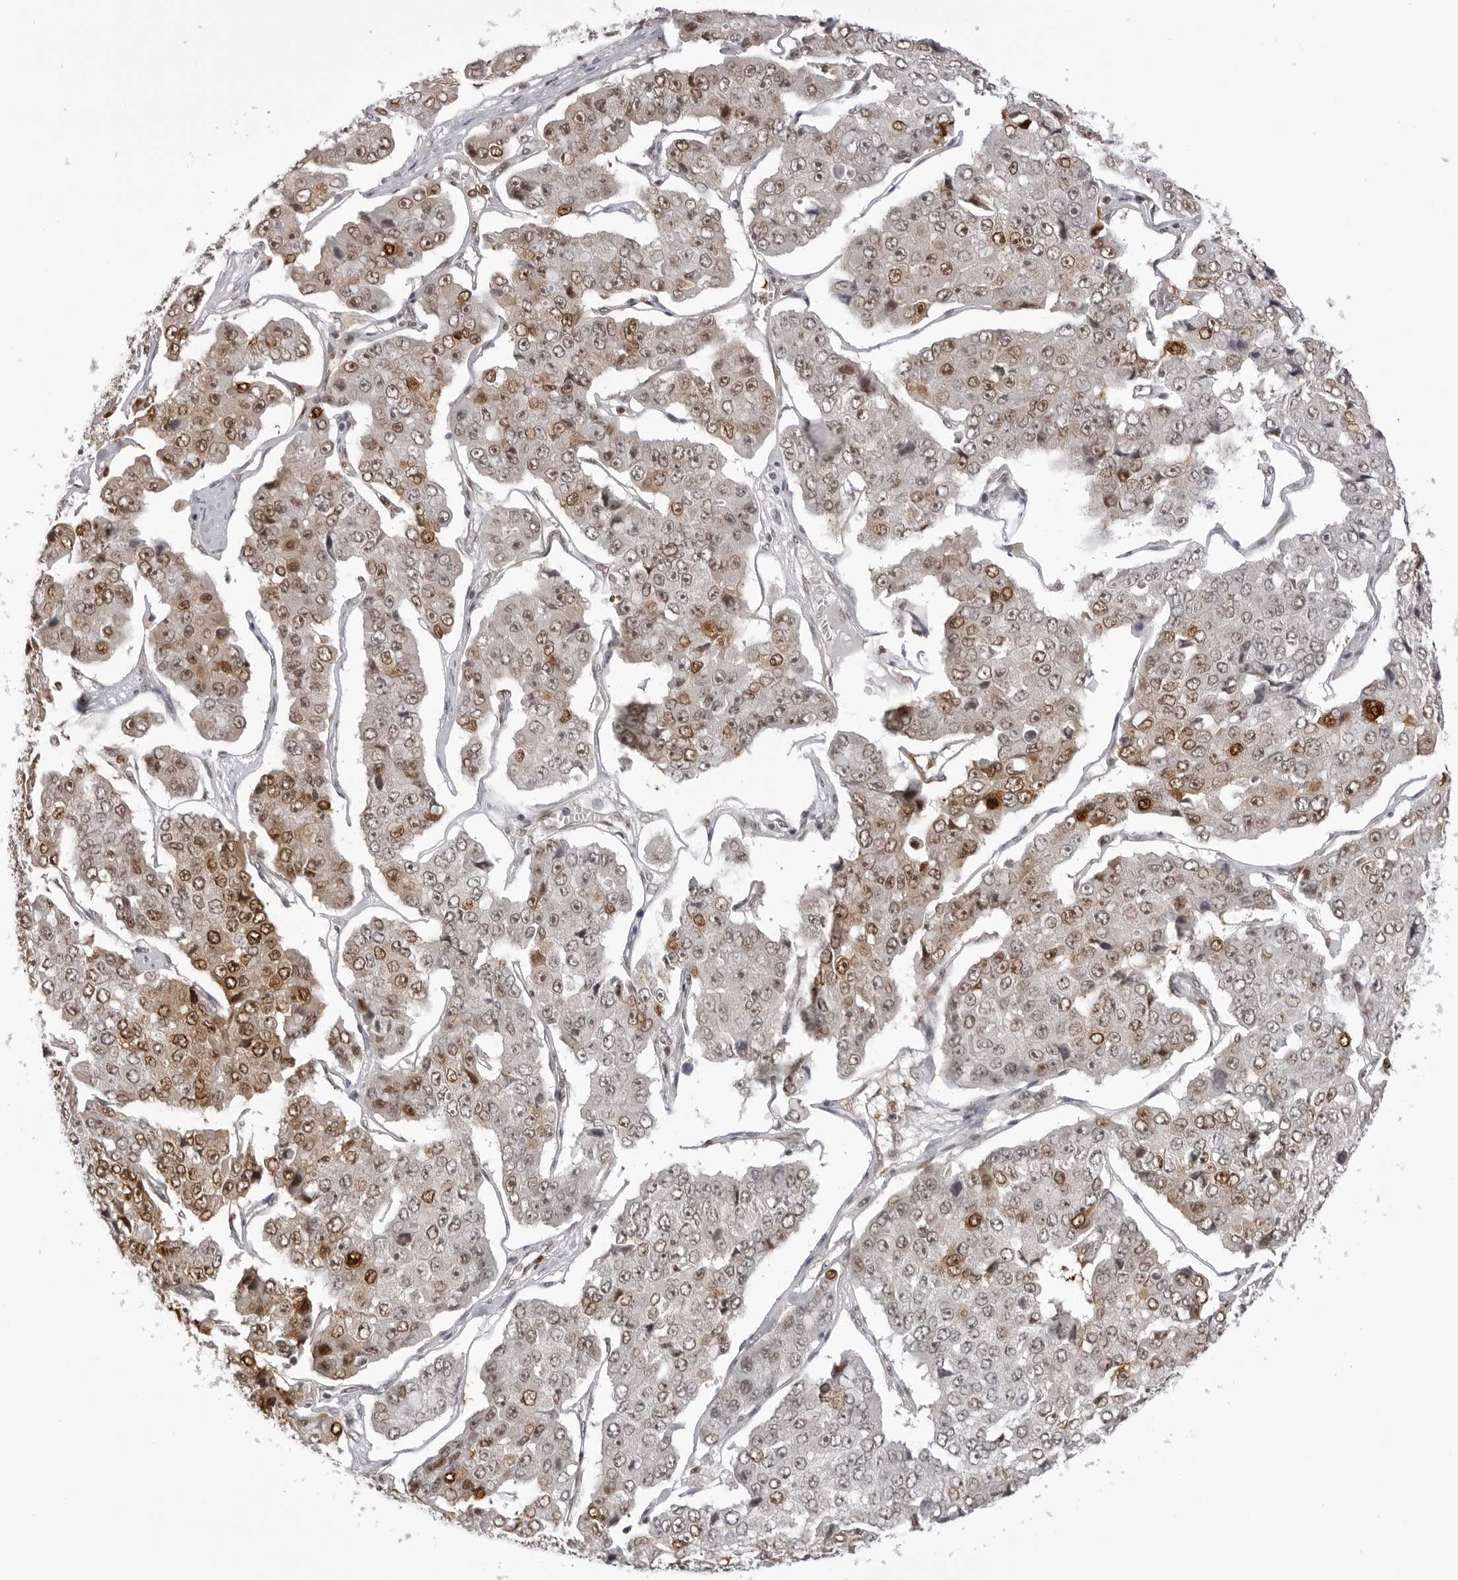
{"staining": {"intensity": "moderate", "quantity": "25%-75%", "location": "nuclear"}, "tissue": "pancreatic cancer", "cell_type": "Tumor cells", "image_type": "cancer", "snomed": [{"axis": "morphology", "description": "Adenocarcinoma, NOS"}, {"axis": "topography", "description": "Pancreas"}], "caption": "DAB (3,3'-diaminobenzidine) immunohistochemical staining of human pancreatic cancer shows moderate nuclear protein expression in about 25%-75% of tumor cells. The staining was performed using DAB, with brown indicating positive protein expression. Nuclei are stained blue with hematoxylin.", "gene": "HSPA4", "patient": {"sex": "male", "age": 50}}